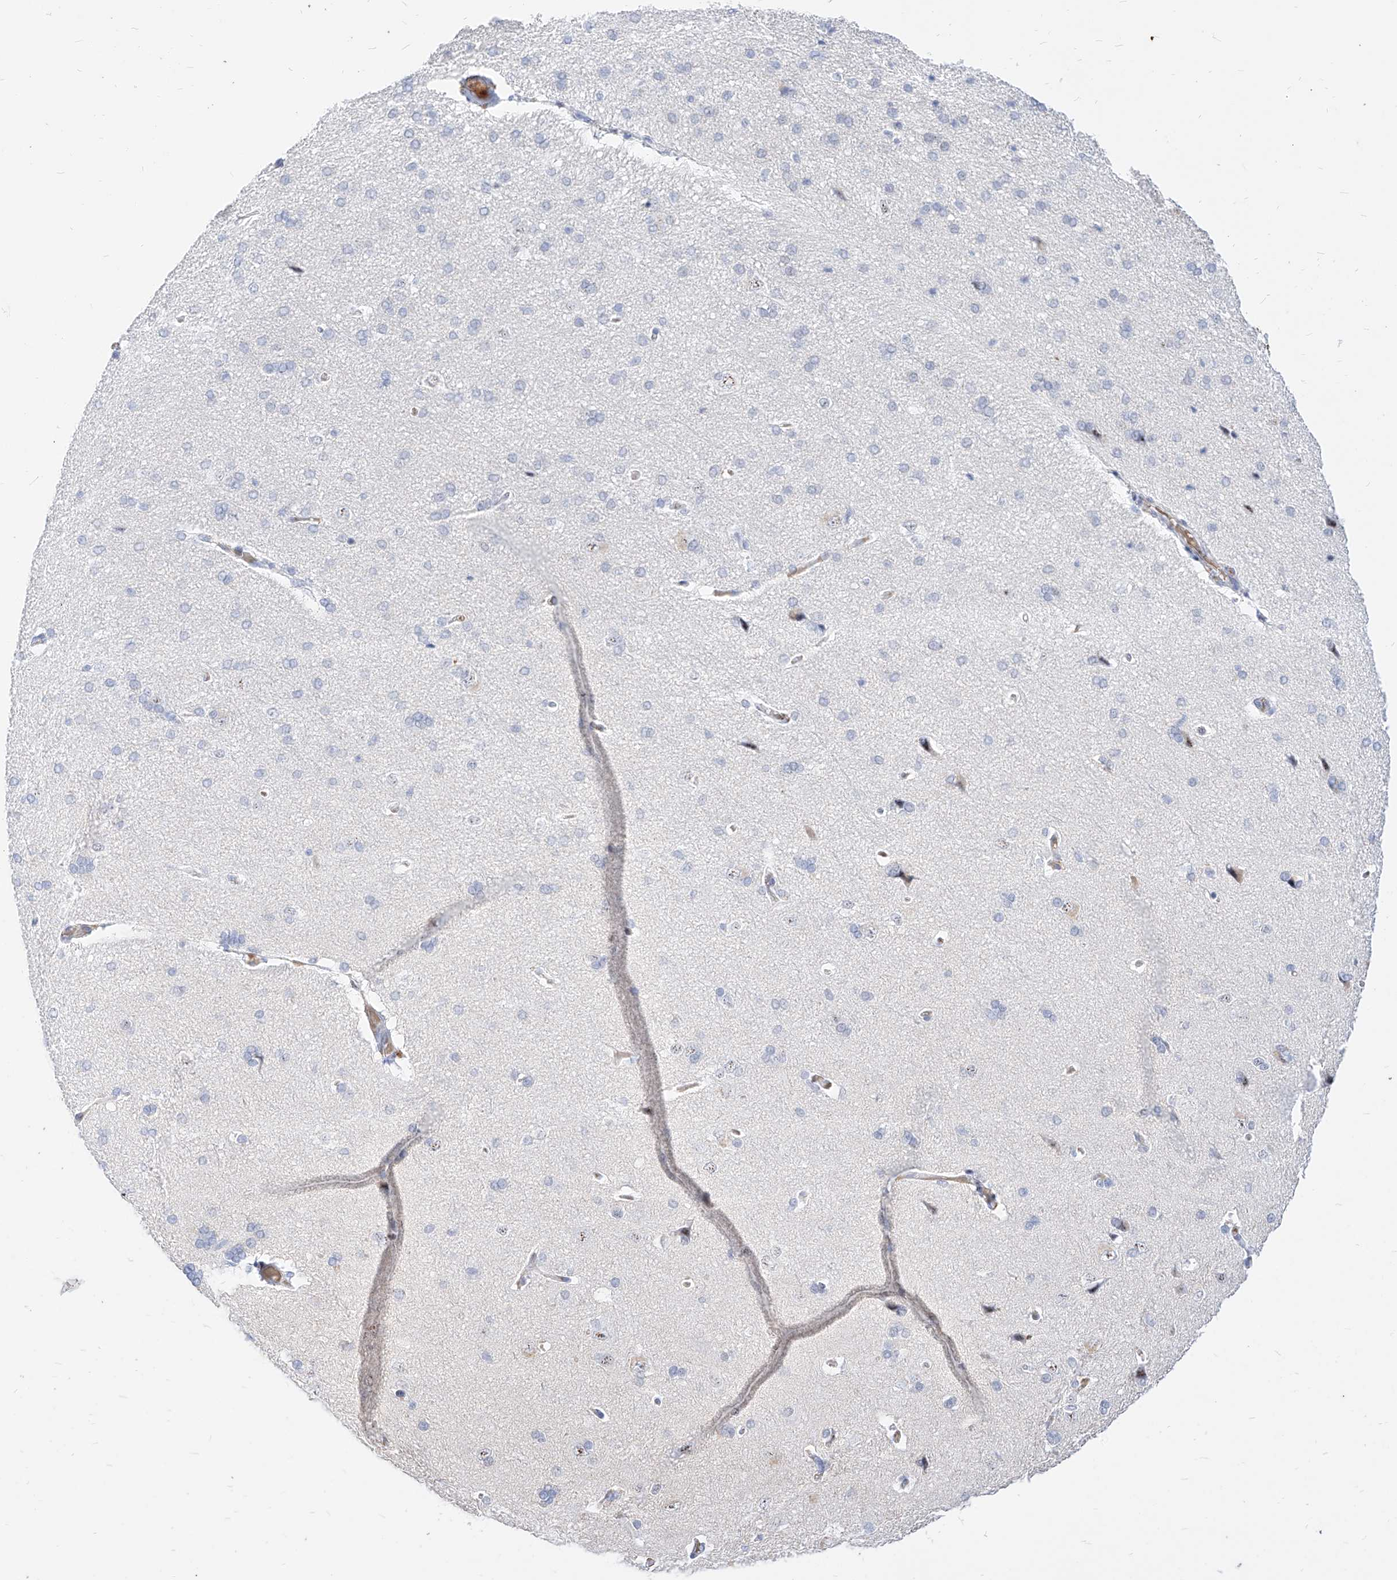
{"staining": {"intensity": "weak", "quantity": ">75%", "location": "nuclear"}, "tissue": "cerebral cortex", "cell_type": "Endothelial cells", "image_type": "normal", "snomed": [{"axis": "morphology", "description": "Normal tissue, NOS"}, {"axis": "topography", "description": "Cerebral cortex"}], "caption": "This is a histology image of immunohistochemistry staining of benign cerebral cortex, which shows weak staining in the nuclear of endothelial cells.", "gene": "ZFP42", "patient": {"sex": "male", "age": 62}}